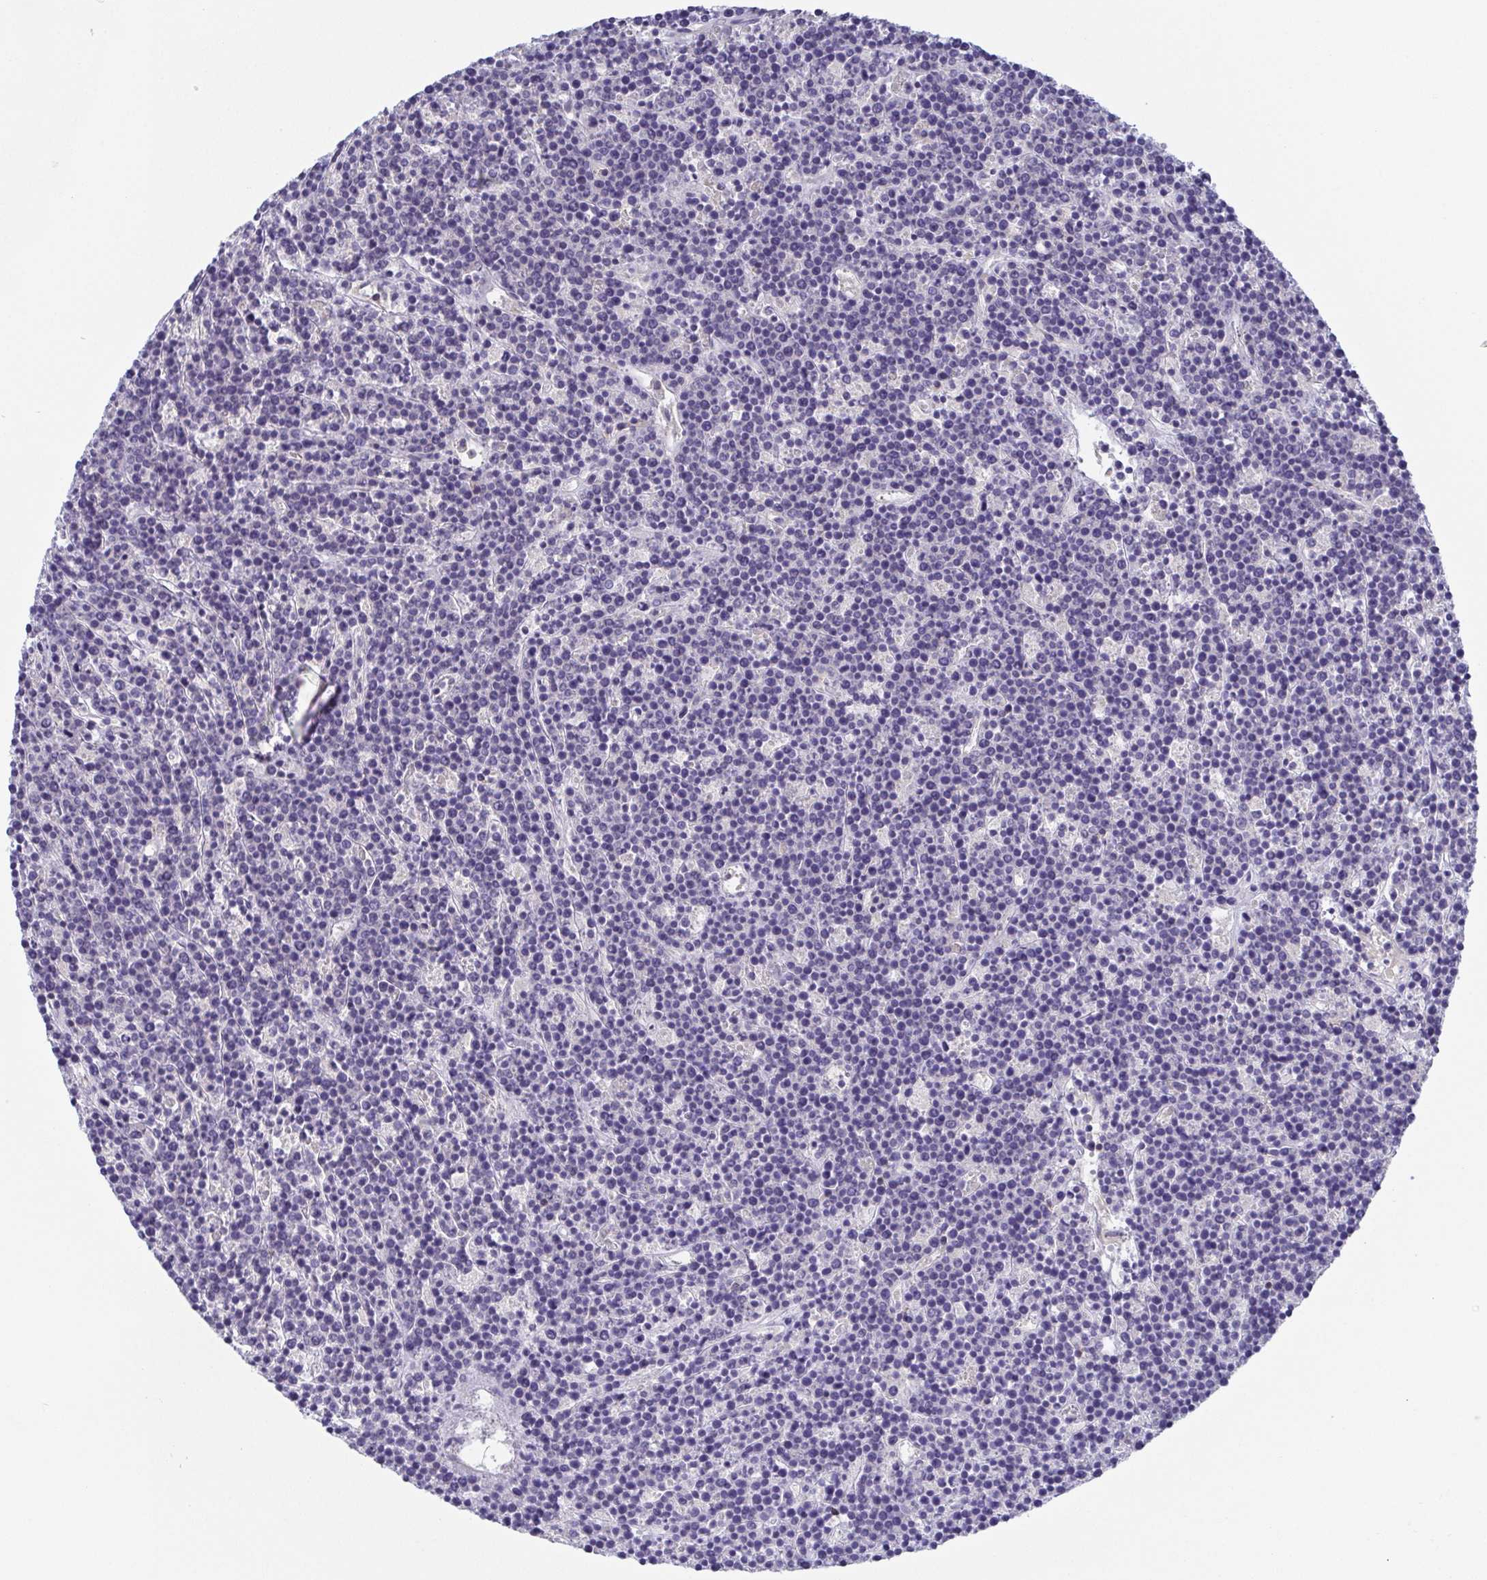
{"staining": {"intensity": "negative", "quantity": "none", "location": "none"}, "tissue": "lymphoma", "cell_type": "Tumor cells", "image_type": "cancer", "snomed": [{"axis": "morphology", "description": "Malignant lymphoma, non-Hodgkin's type, High grade"}, {"axis": "topography", "description": "Ovary"}], "caption": "Immunohistochemistry photomicrograph of human lymphoma stained for a protein (brown), which shows no staining in tumor cells.", "gene": "BCL2L1", "patient": {"sex": "female", "age": 56}}